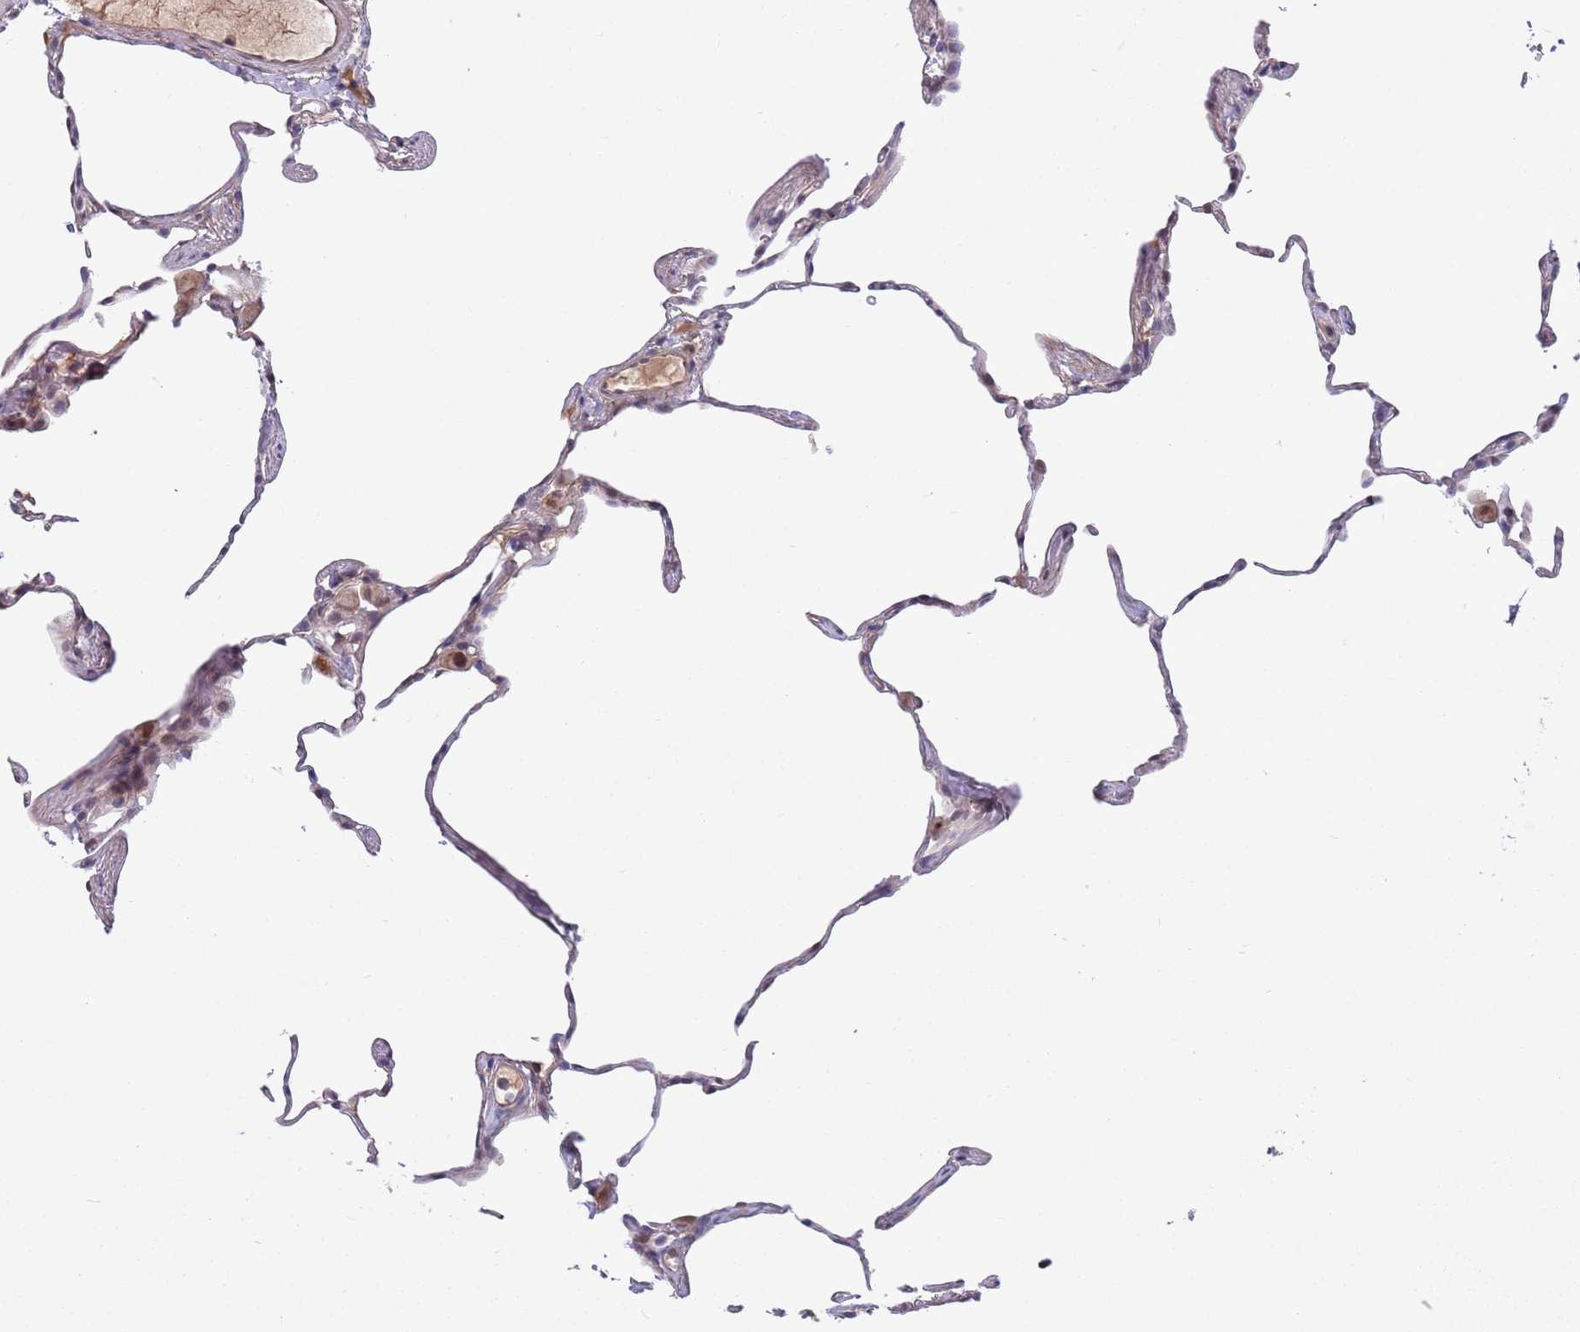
{"staining": {"intensity": "weak", "quantity": "<25%", "location": "nuclear"}, "tissue": "lung", "cell_type": "Alveolar cells", "image_type": "normal", "snomed": [{"axis": "morphology", "description": "Normal tissue, NOS"}, {"axis": "topography", "description": "Lung"}], "caption": "DAB immunohistochemical staining of benign lung displays no significant staining in alveolar cells.", "gene": "NLRP6", "patient": {"sex": "female", "age": 57}}